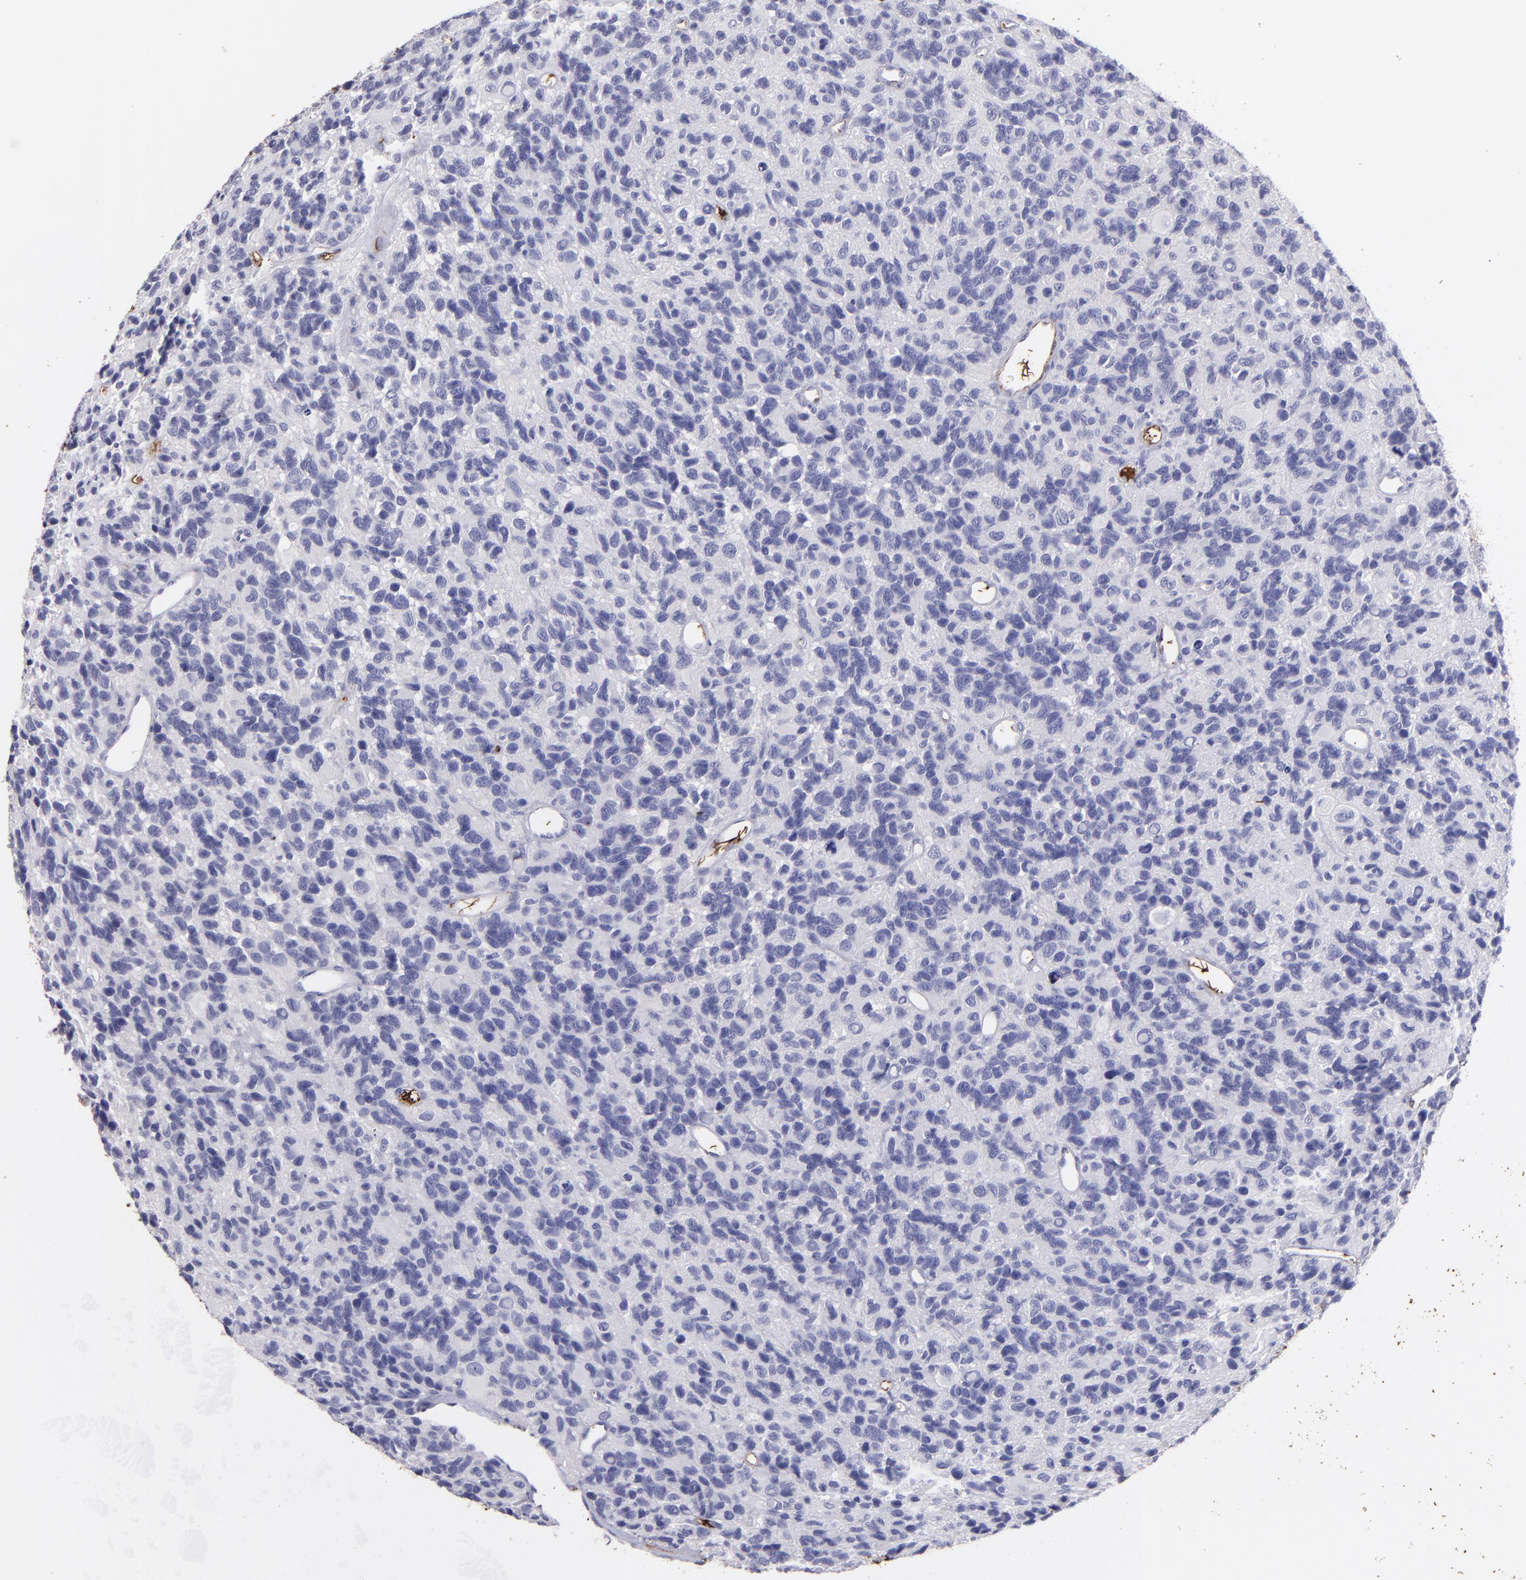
{"staining": {"intensity": "negative", "quantity": "none", "location": "none"}, "tissue": "glioma", "cell_type": "Tumor cells", "image_type": "cancer", "snomed": [{"axis": "morphology", "description": "Glioma, malignant, High grade"}, {"axis": "topography", "description": "Brain"}], "caption": "Human glioma stained for a protein using IHC displays no positivity in tumor cells.", "gene": "FGB", "patient": {"sex": "male", "age": 77}}